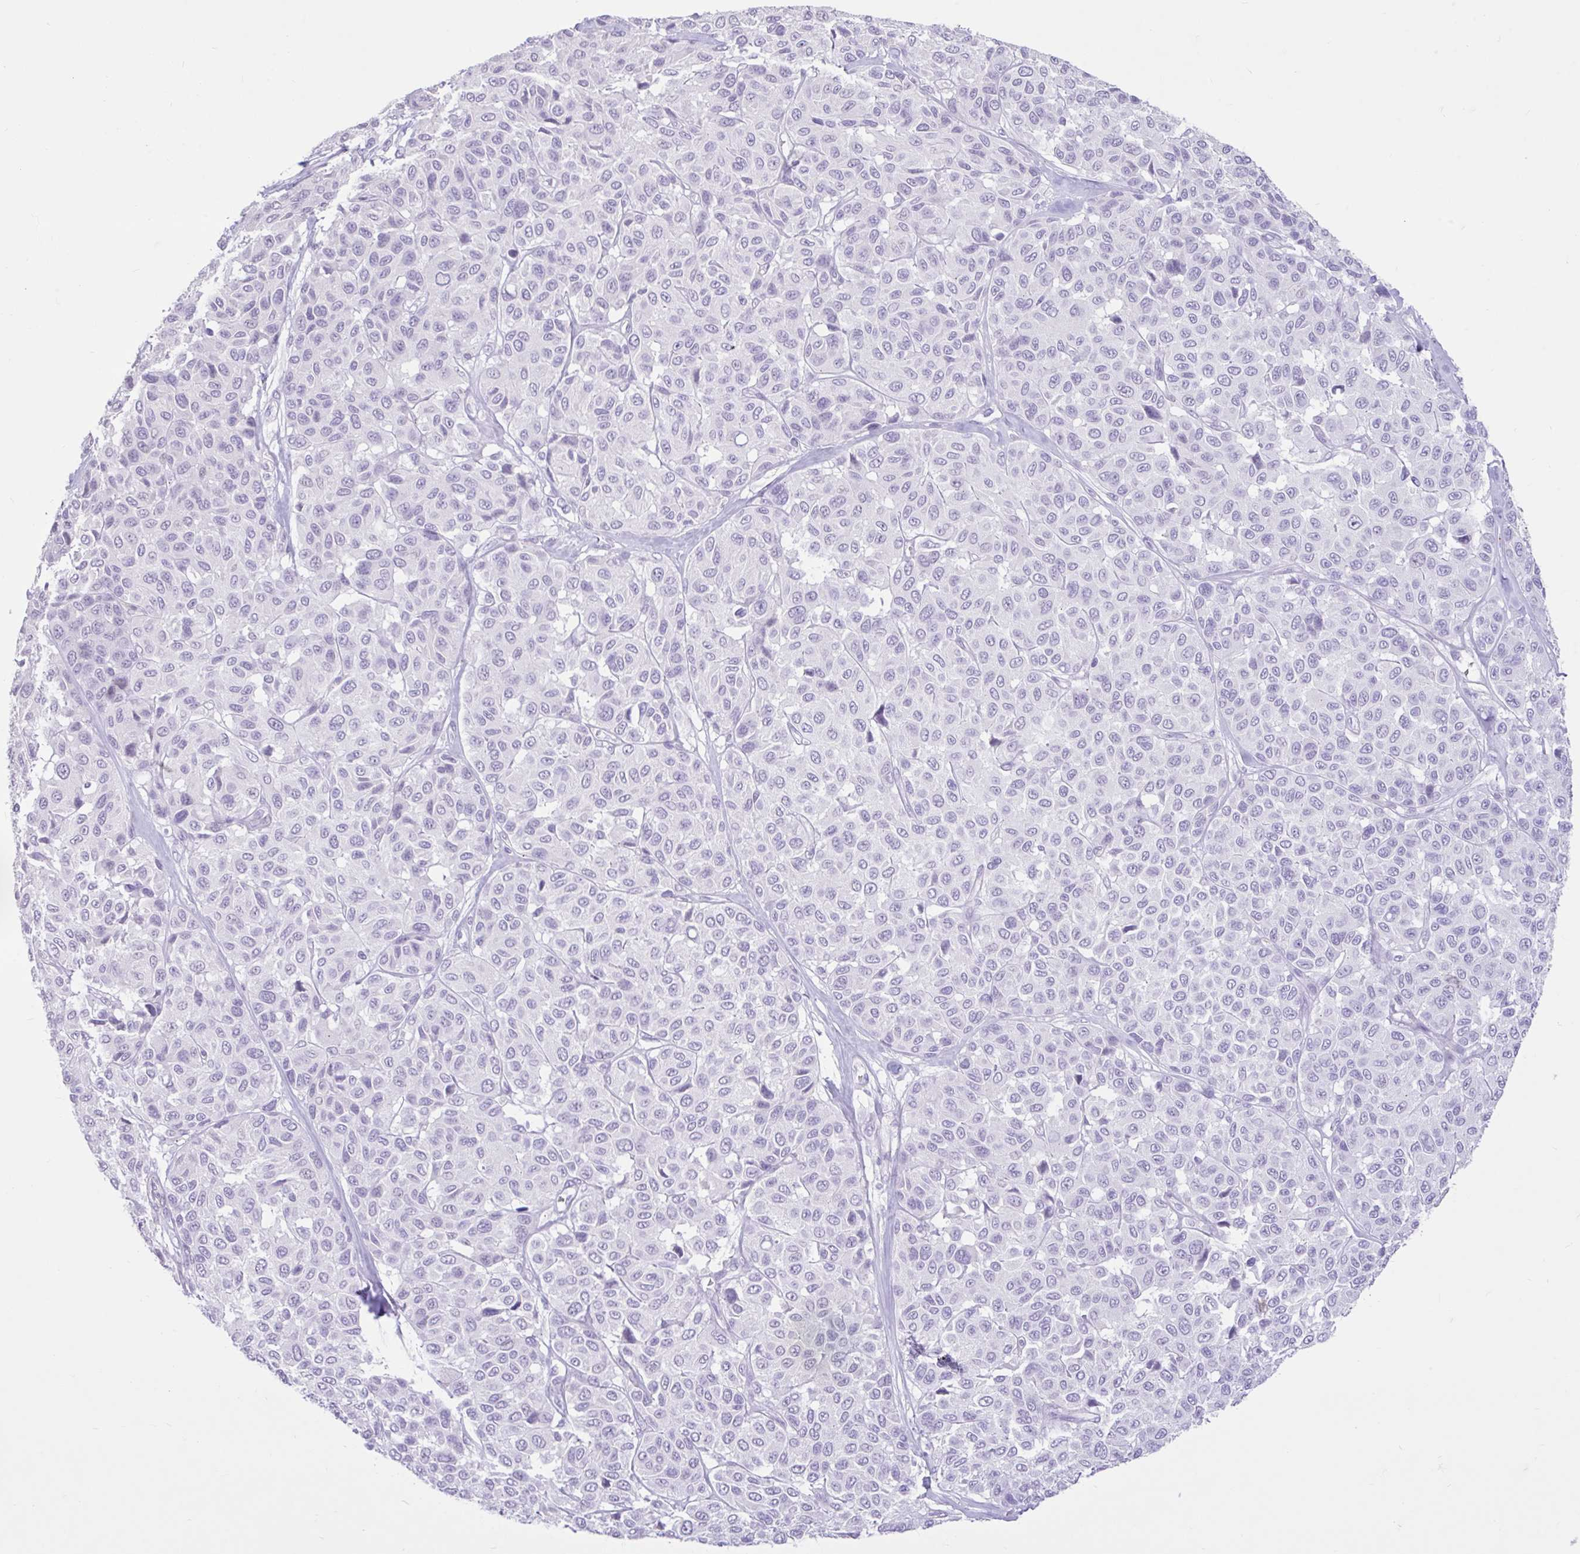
{"staining": {"intensity": "negative", "quantity": "none", "location": "none"}, "tissue": "melanoma", "cell_type": "Tumor cells", "image_type": "cancer", "snomed": [{"axis": "morphology", "description": "Malignant melanoma, NOS"}, {"axis": "topography", "description": "Skin"}], "caption": "Tumor cells show no significant positivity in malignant melanoma.", "gene": "REEP1", "patient": {"sex": "female", "age": 66}}